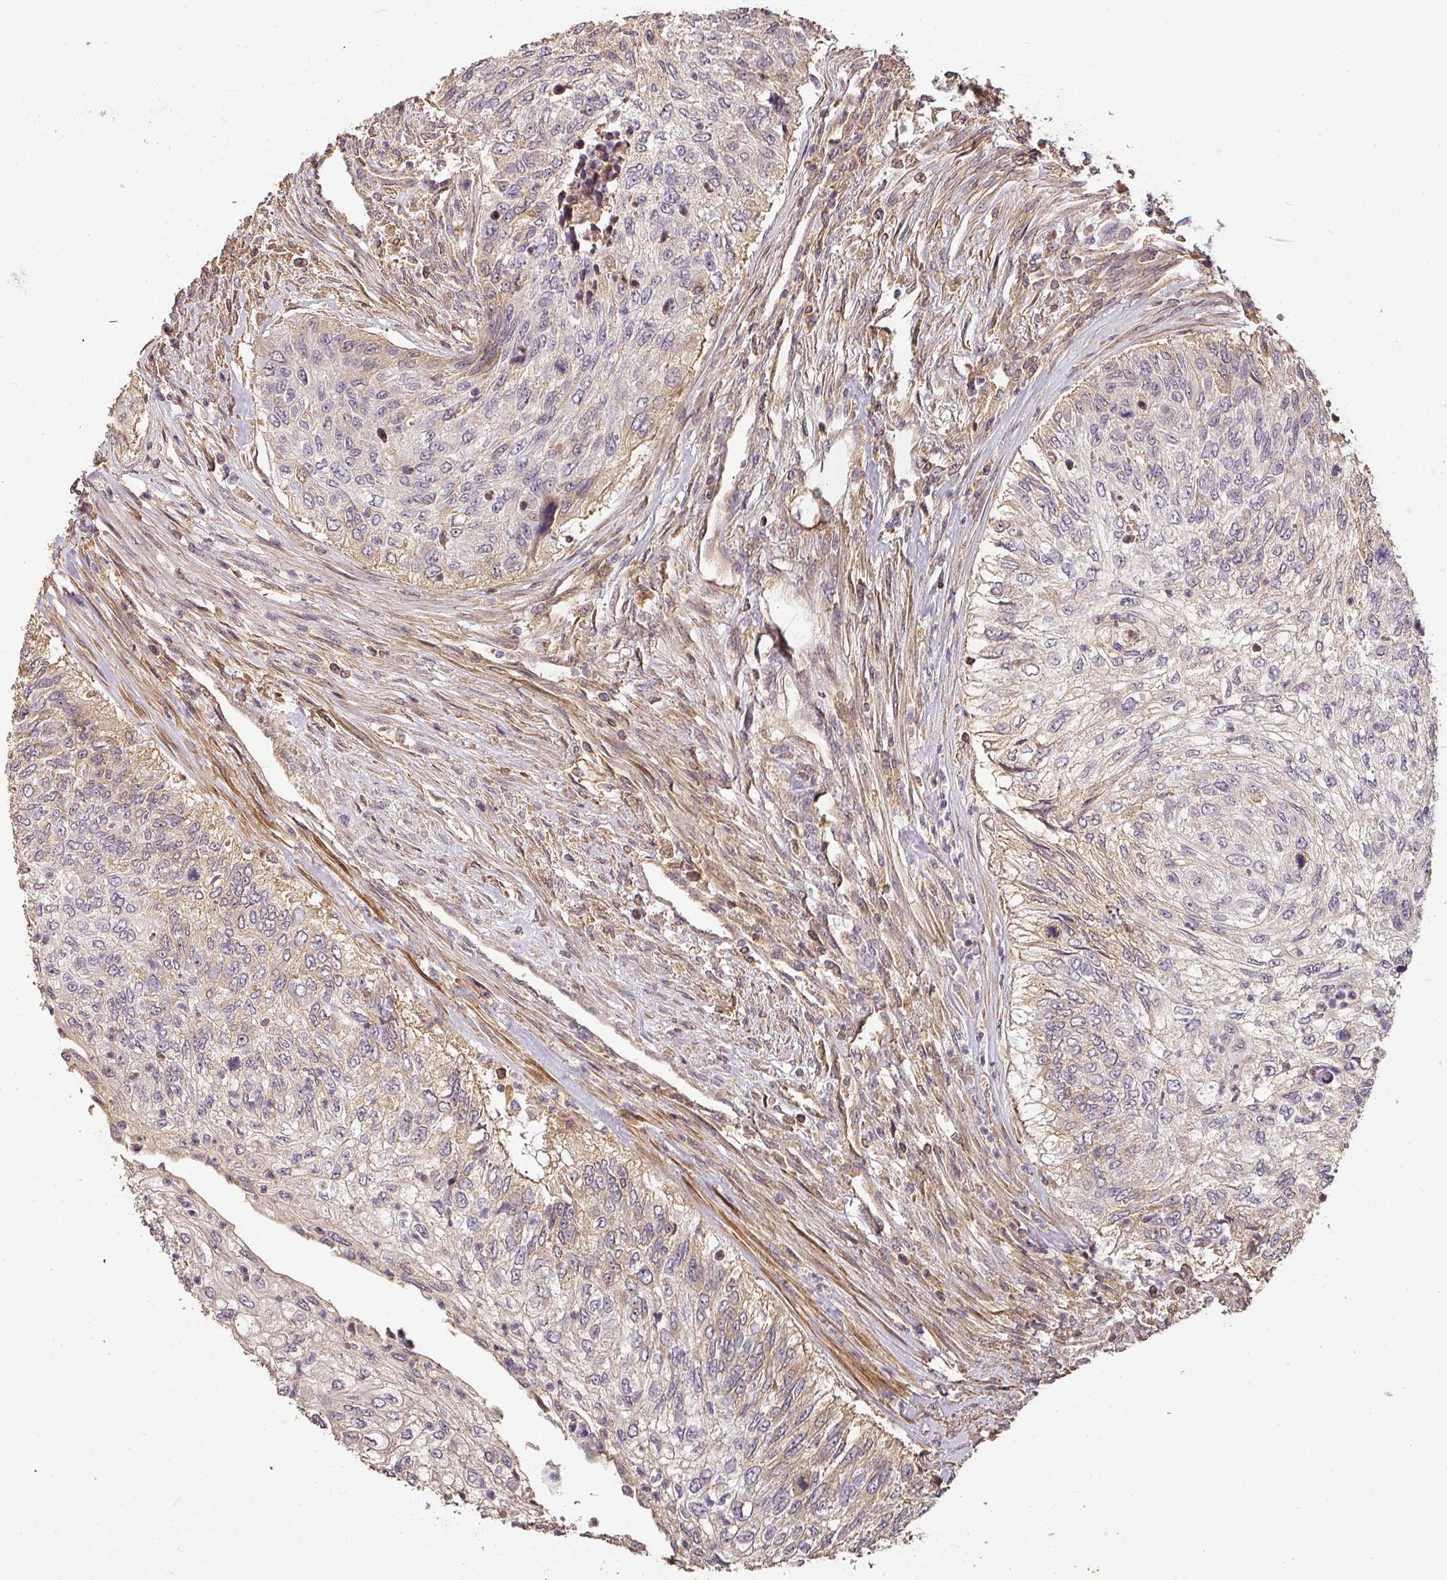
{"staining": {"intensity": "weak", "quantity": "<25%", "location": "cytoplasmic/membranous"}, "tissue": "urothelial cancer", "cell_type": "Tumor cells", "image_type": "cancer", "snomed": [{"axis": "morphology", "description": "Urothelial carcinoma, High grade"}, {"axis": "topography", "description": "Urinary bladder"}], "caption": "DAB (3,3'-diaminobenzidine) immunohistochemical staining of urothelial carcinoma (high-grade) displays no significant staining in tumor cells. (Immunohistochemistry (ihc), brightfield microscopy, high magnification).", "gene": "BPIFB3", "patient": {"sex": "female", "age": 60}}